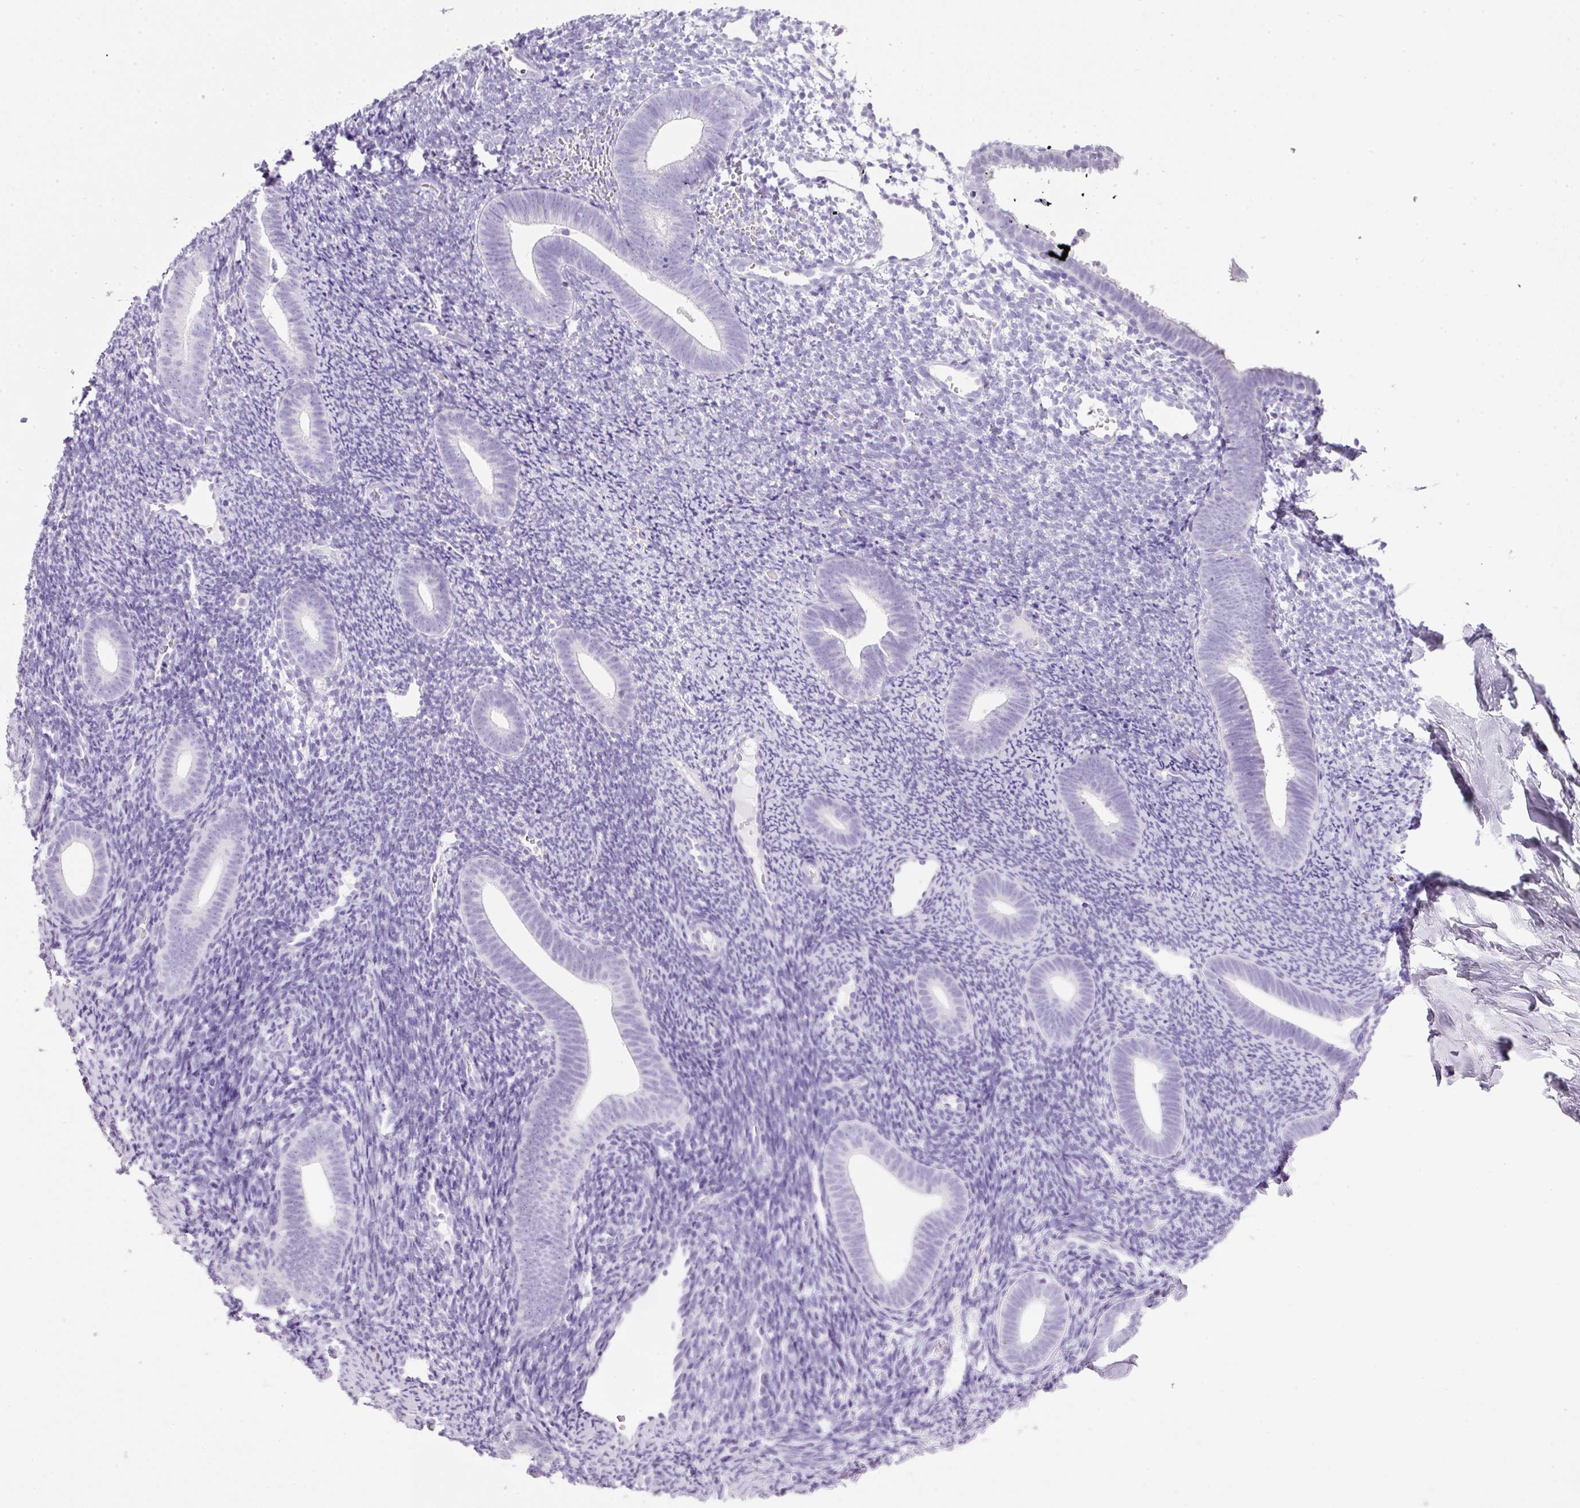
{"staining": {"intensity": "negative", "quantity": "none", "location": "none"}, "tissue": "endometrium", "cell_type": "Cells in endometrial stroma", "image_type": "normal", "snomed": [{"axis": "morphology", "description": "Normal tissue, NOS"}, {"axis": "topography", "description": "Endometrium"}], "caption": "This histopathology image is of unremarkable endometrium stained with immunohistochemistry (IHC) to label a protein in brown with the nuclei are counter-stained blue. There is no expression in cells in endometrial stroma.", "gene": "BSND", "patient": {"sex": "female", "age": 39}}